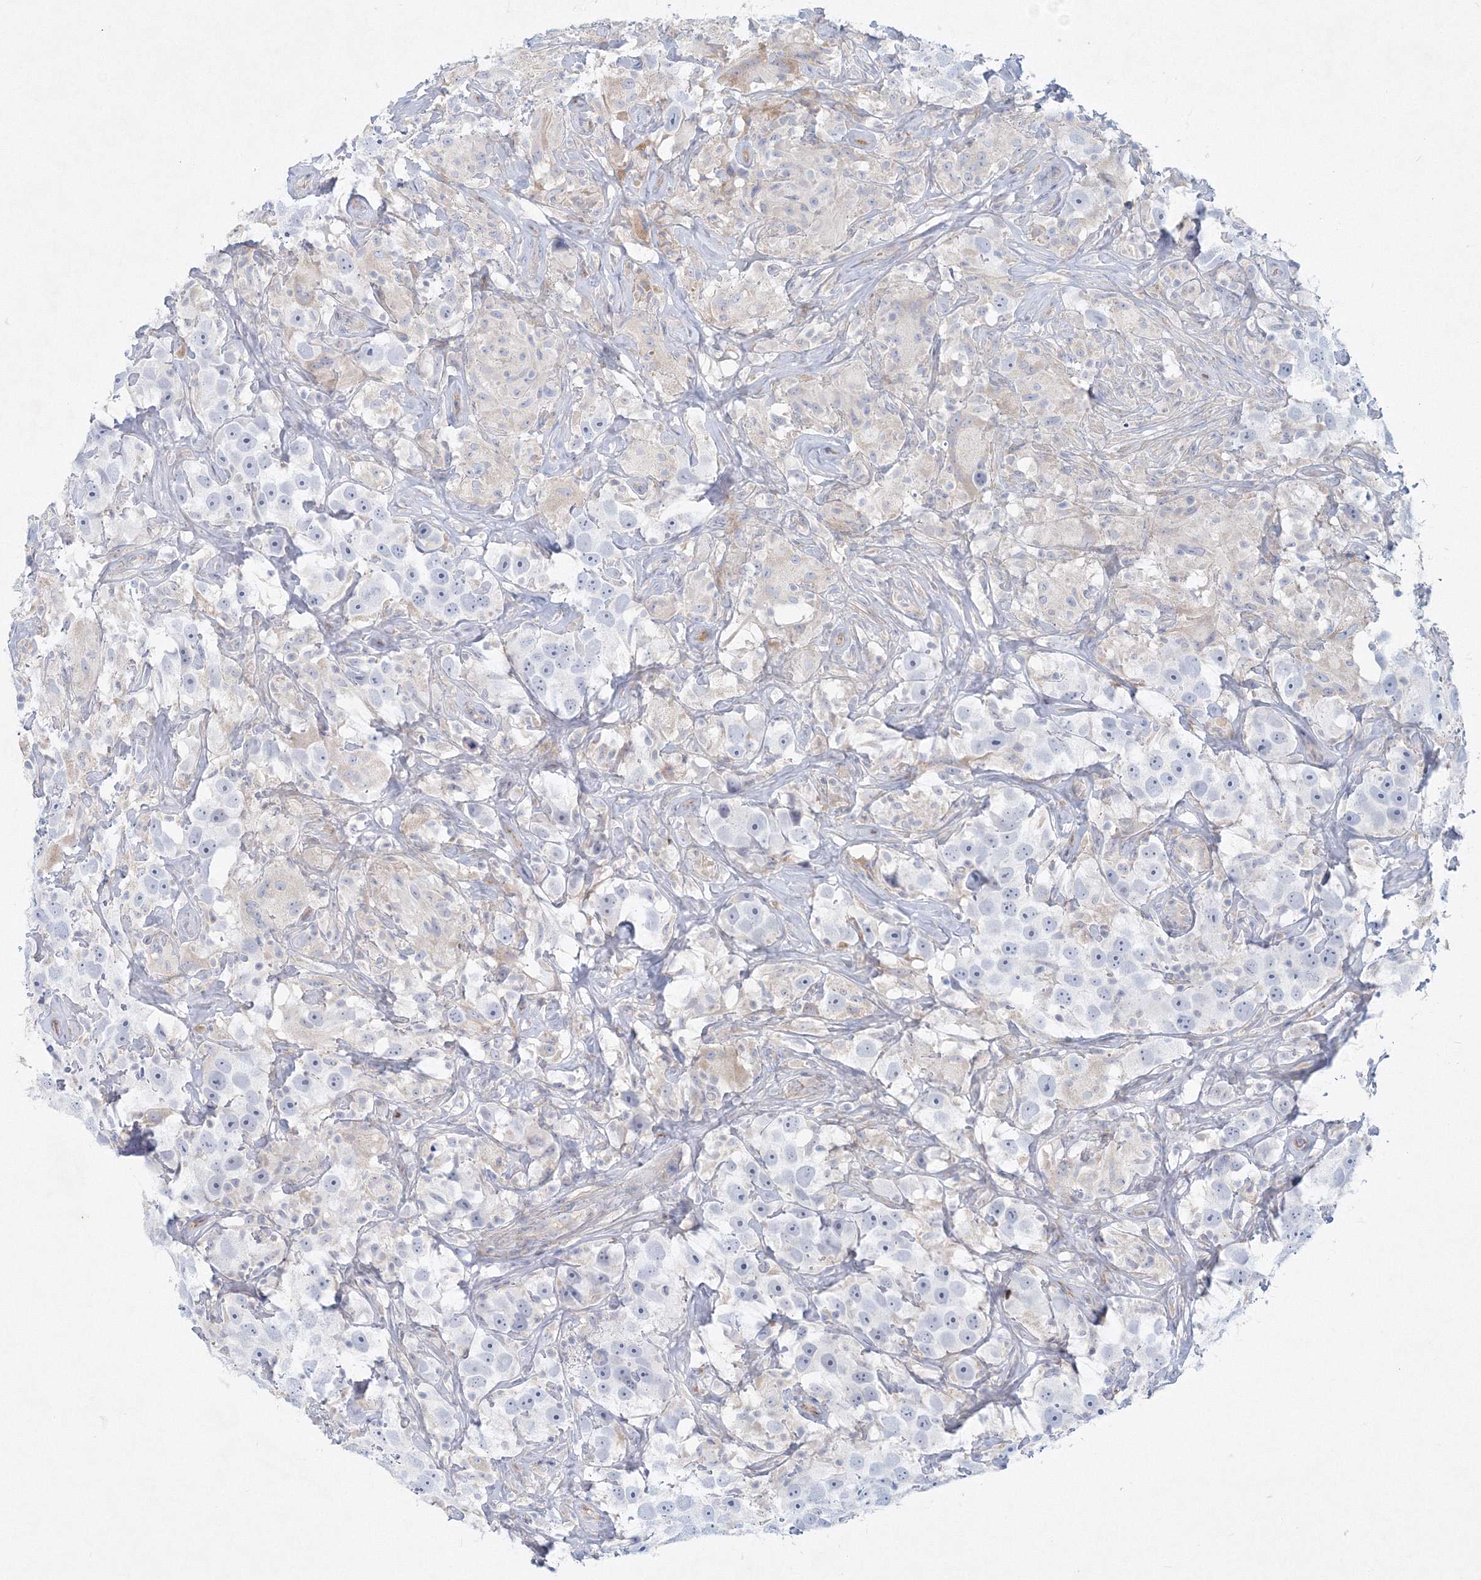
{"staining": {"intensity": "negative", "quantity": "none", "location": "none"}, "tissue": "testis cancer", "cell_type": "Tumor cells", "image_type": "cancer", "snomed": [{"axis": "morphology", "description": "Seminoma, NOS"}, {"axis": "topography", "description": "Testis"}], "caption": "Tumor cells show no significant protein staining in testis cancer (seminoma). Brightfield microscopy of immunohistochemistry (IHC) stained with DAB (brown) and hematoxylin (blue), captured at high magnification.", "gene": "DNAH1", "patient": {"sex": "male", "age": 49}}